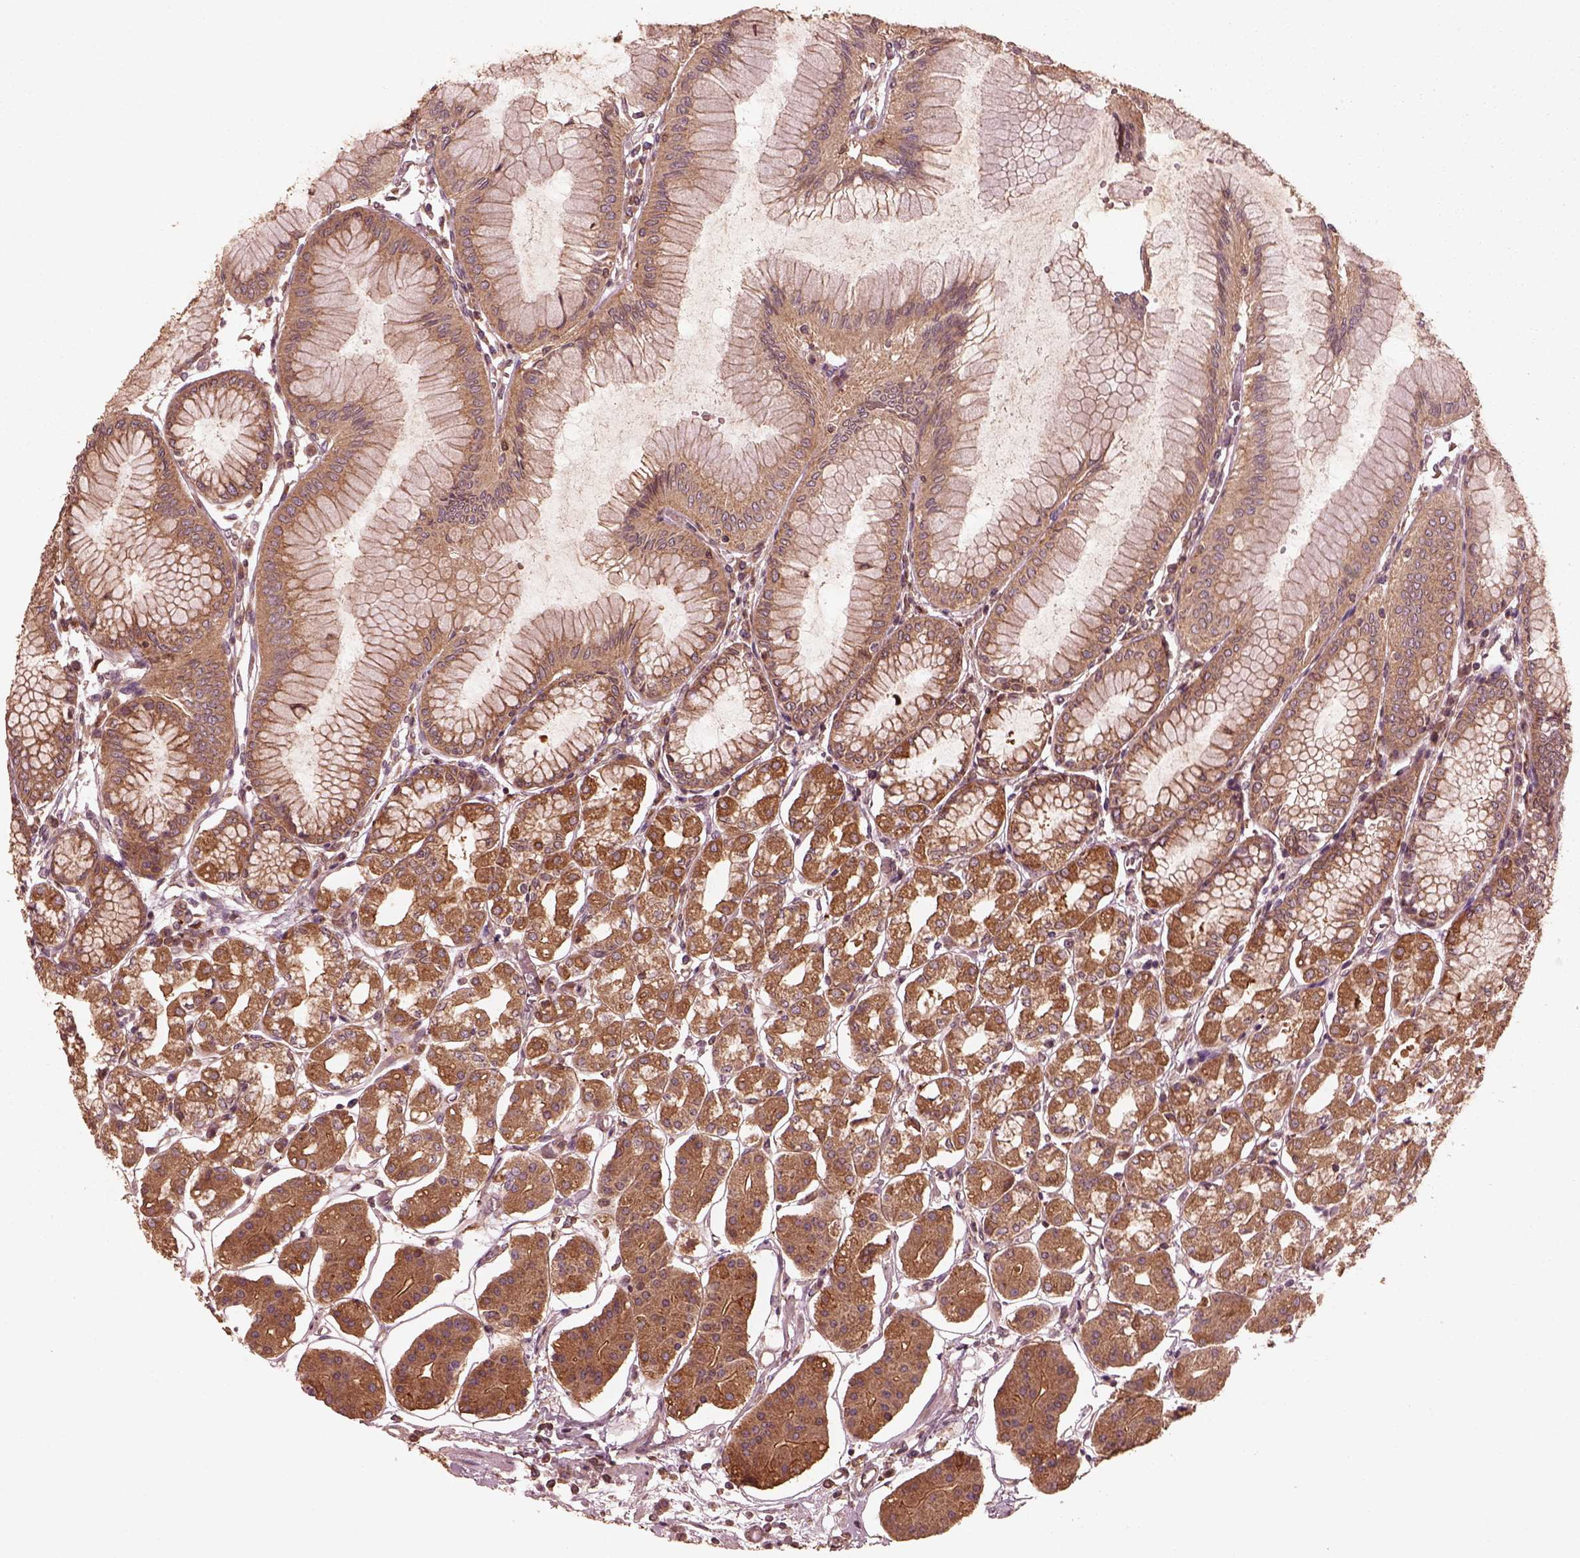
{"staining": {"intensity": "moderate", "quantity": ">75%", "location": "cytoplasmic/membranous"}, "tissue": "stomach", "cell_type": "Glandular cells", "image_type": "normal", "snomed": [{"axis": "morphology", "description": "Normal tissue, NOS"}, {"axis": "topography", "description": "Skeletal muscle"}, {"axis": "topography", "description": "Stomach"}], "caption": "The histopathology image shows staining of benign stomach, revealing moderate cytoplasmic/membranous protein expression (brown color) within glandular cells.", "gene": "PIK3R2", "patient": {"sex": "female", "age": 57}}